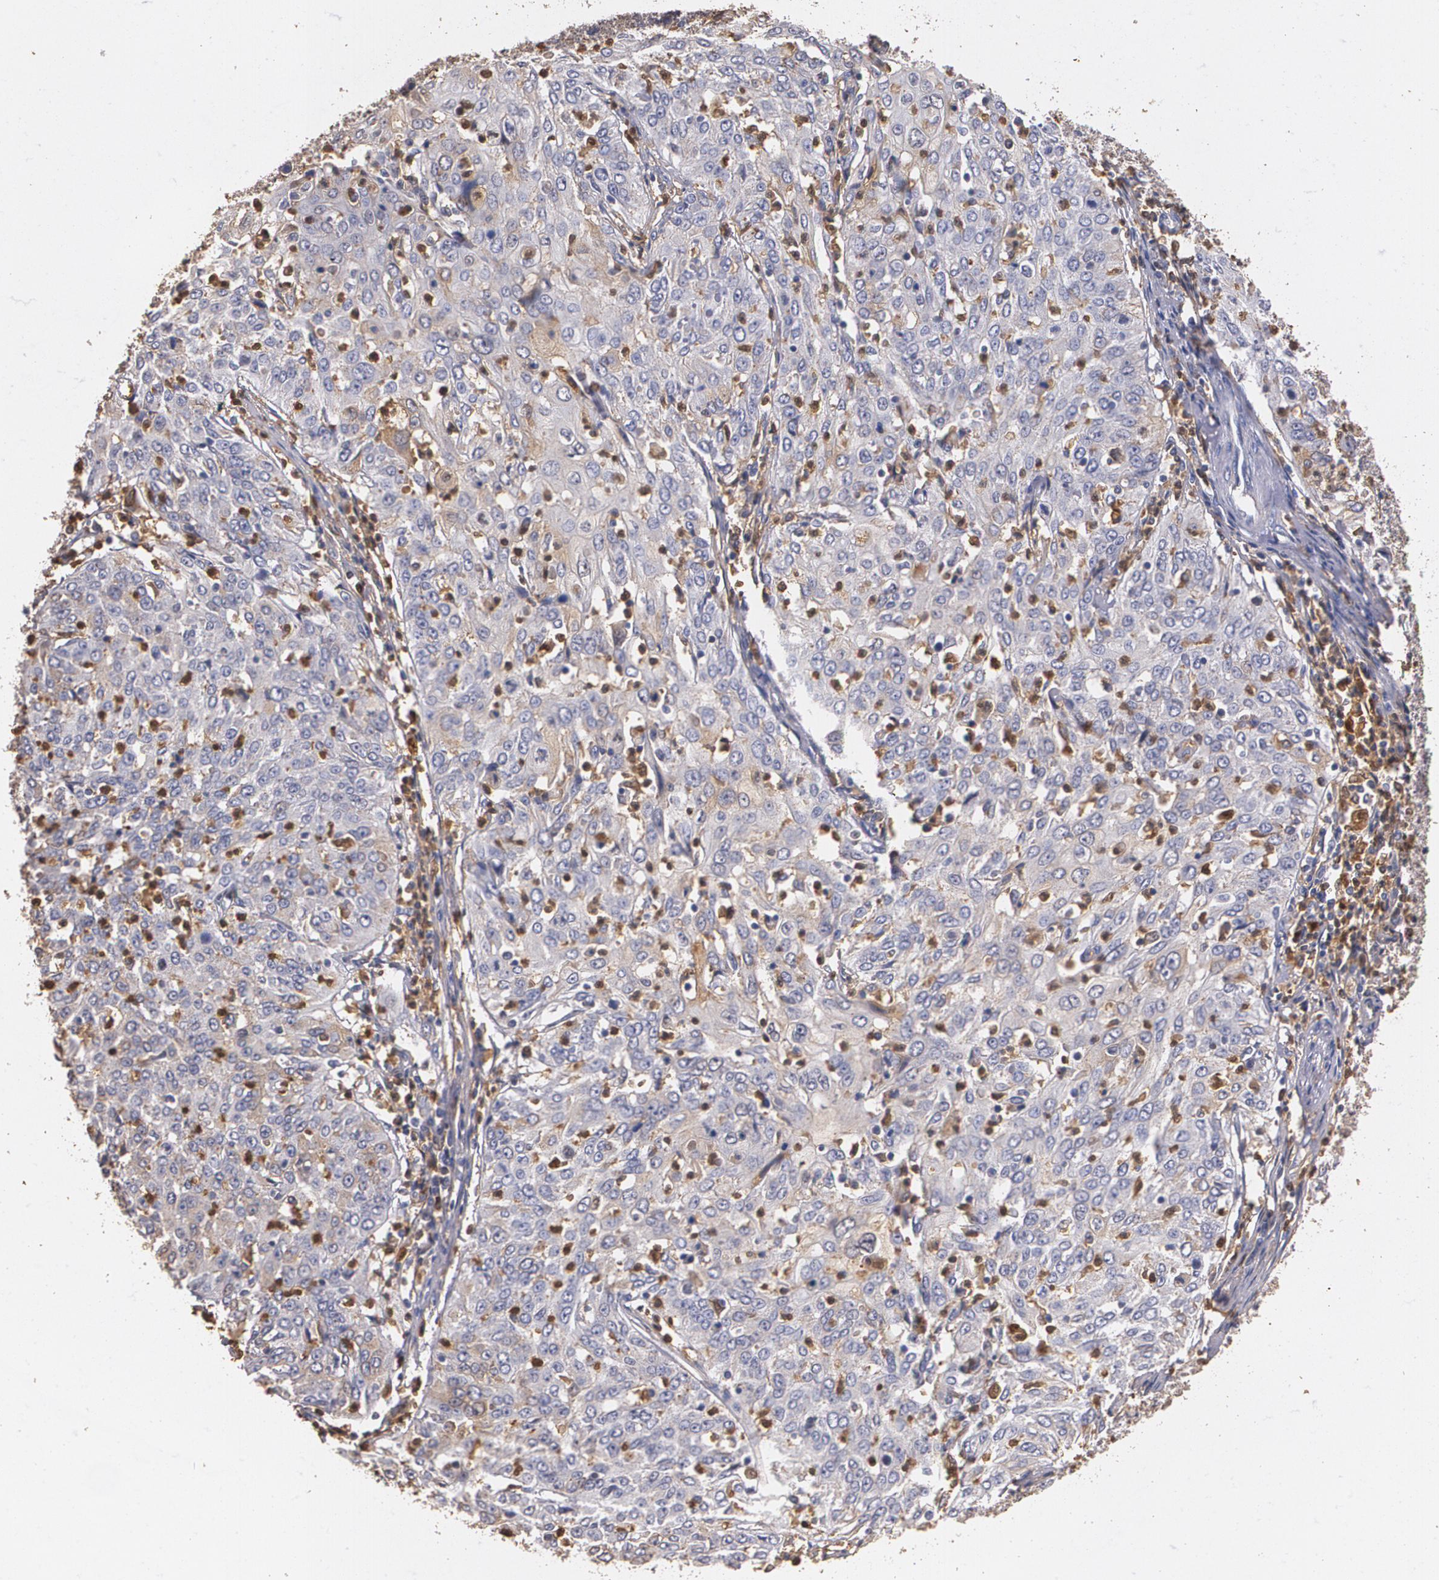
{"staining": {"intensity": "weak", "quantity": "25%-75%", "location": "cytoplasmic/membranous"}, "tissue": "cervical cancer", "cell_type": "Tumor cells", "image_type": "cancer", "snomed": [{"axis": "morphology", "description": "Squamous cell carcinoma, NOS"}, {"axis": "topography", "description": "Cervix"}], "caption": "Brown immunohistochemical staining in human cervical cancer (squamous cell carcinoma) reveals weak cytoplasmic/membranous staining in approximately 25%-75% of tumor cells. The staining was performed using DAB (3,3'-diaminobenzidine), with brown indicating positive protein expression. Nuclei are stained blue with hematoxylin.", "gene": "PTS", "patient": {"sex": "female", "age": 39}}